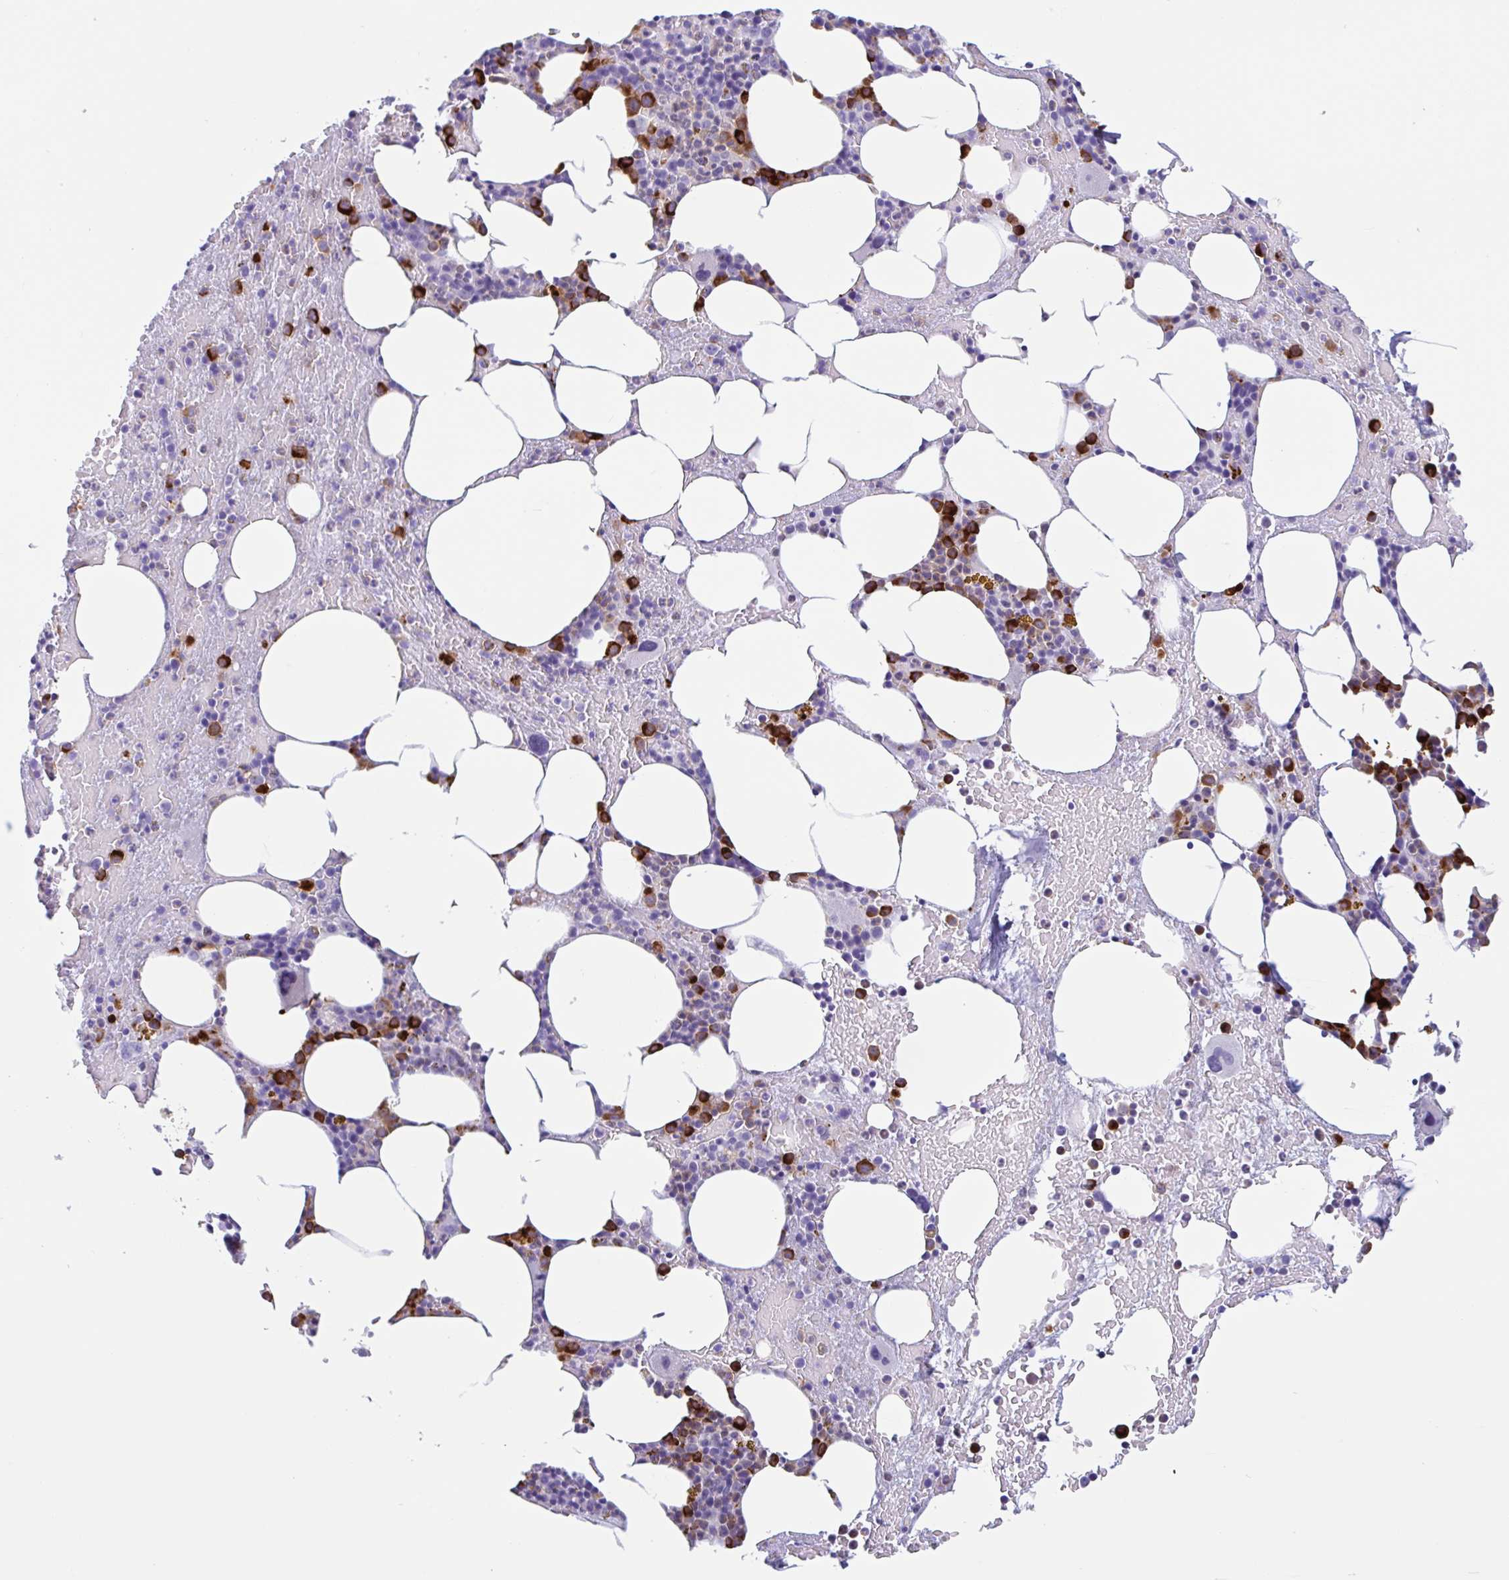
{"staining": {"intensity": "strong", "quantity": "25%-75%", "location": "cytoplasmic/membranous"}, "tissue": "bone marrow", "cell_type": "Hematopoietic cells", "image_type": "normal", "snomed": [{"axis": "morphology", "description": "Normal tissue, NOS"}, {"axis": "topography", "description": "Bone marrow"}], "caption": "IHC of unremarkable bone marrow displays high levels of strong cytoplasmic/membranous positivity in about 25%-75% of hematopoietic cells. (Brightfield microscopy of DAB IHC at high magnification).", "gene": "DTWD2", "patient": {"sex": "female", "age": 62}}